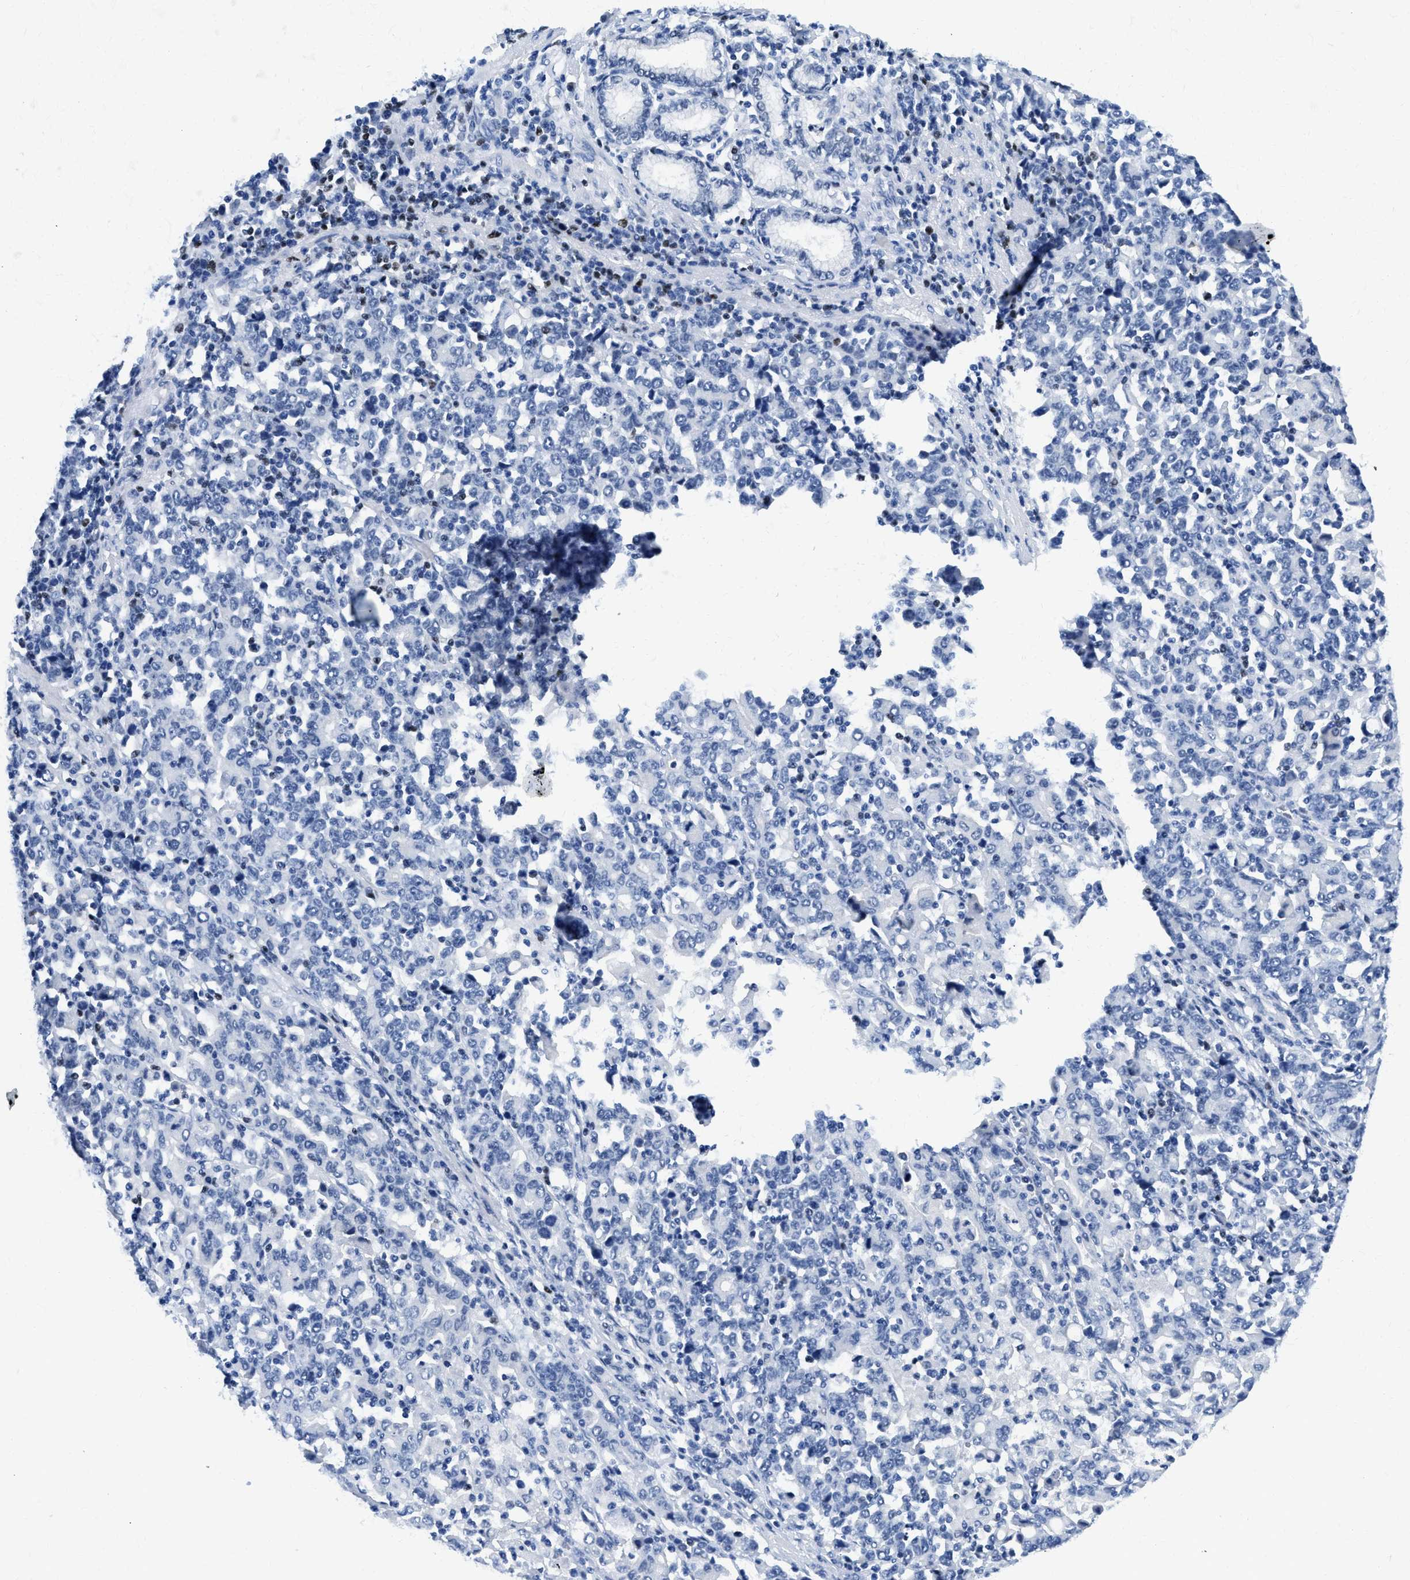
{"staining": {"intensity": "negative", "quantity": "none", "location": "none"}, "tissue": "stomach cancer", "cell_type": "Tumor cells", "image_type": "cancer", "snomed": [{"axis": "morphology", "description": "Adenocarcinoma, NOS"}, {"axis": "topography", "description": "Stomach, upper"}], "caption": "This photomicrograph is of stomach cancer stained with IHC to label a protein in brown with the nuclei are counter-stained blue. There is no positivity in tumor cells.", "gene": "TCF7", "patient": {"sex": "male", "age": 69}}